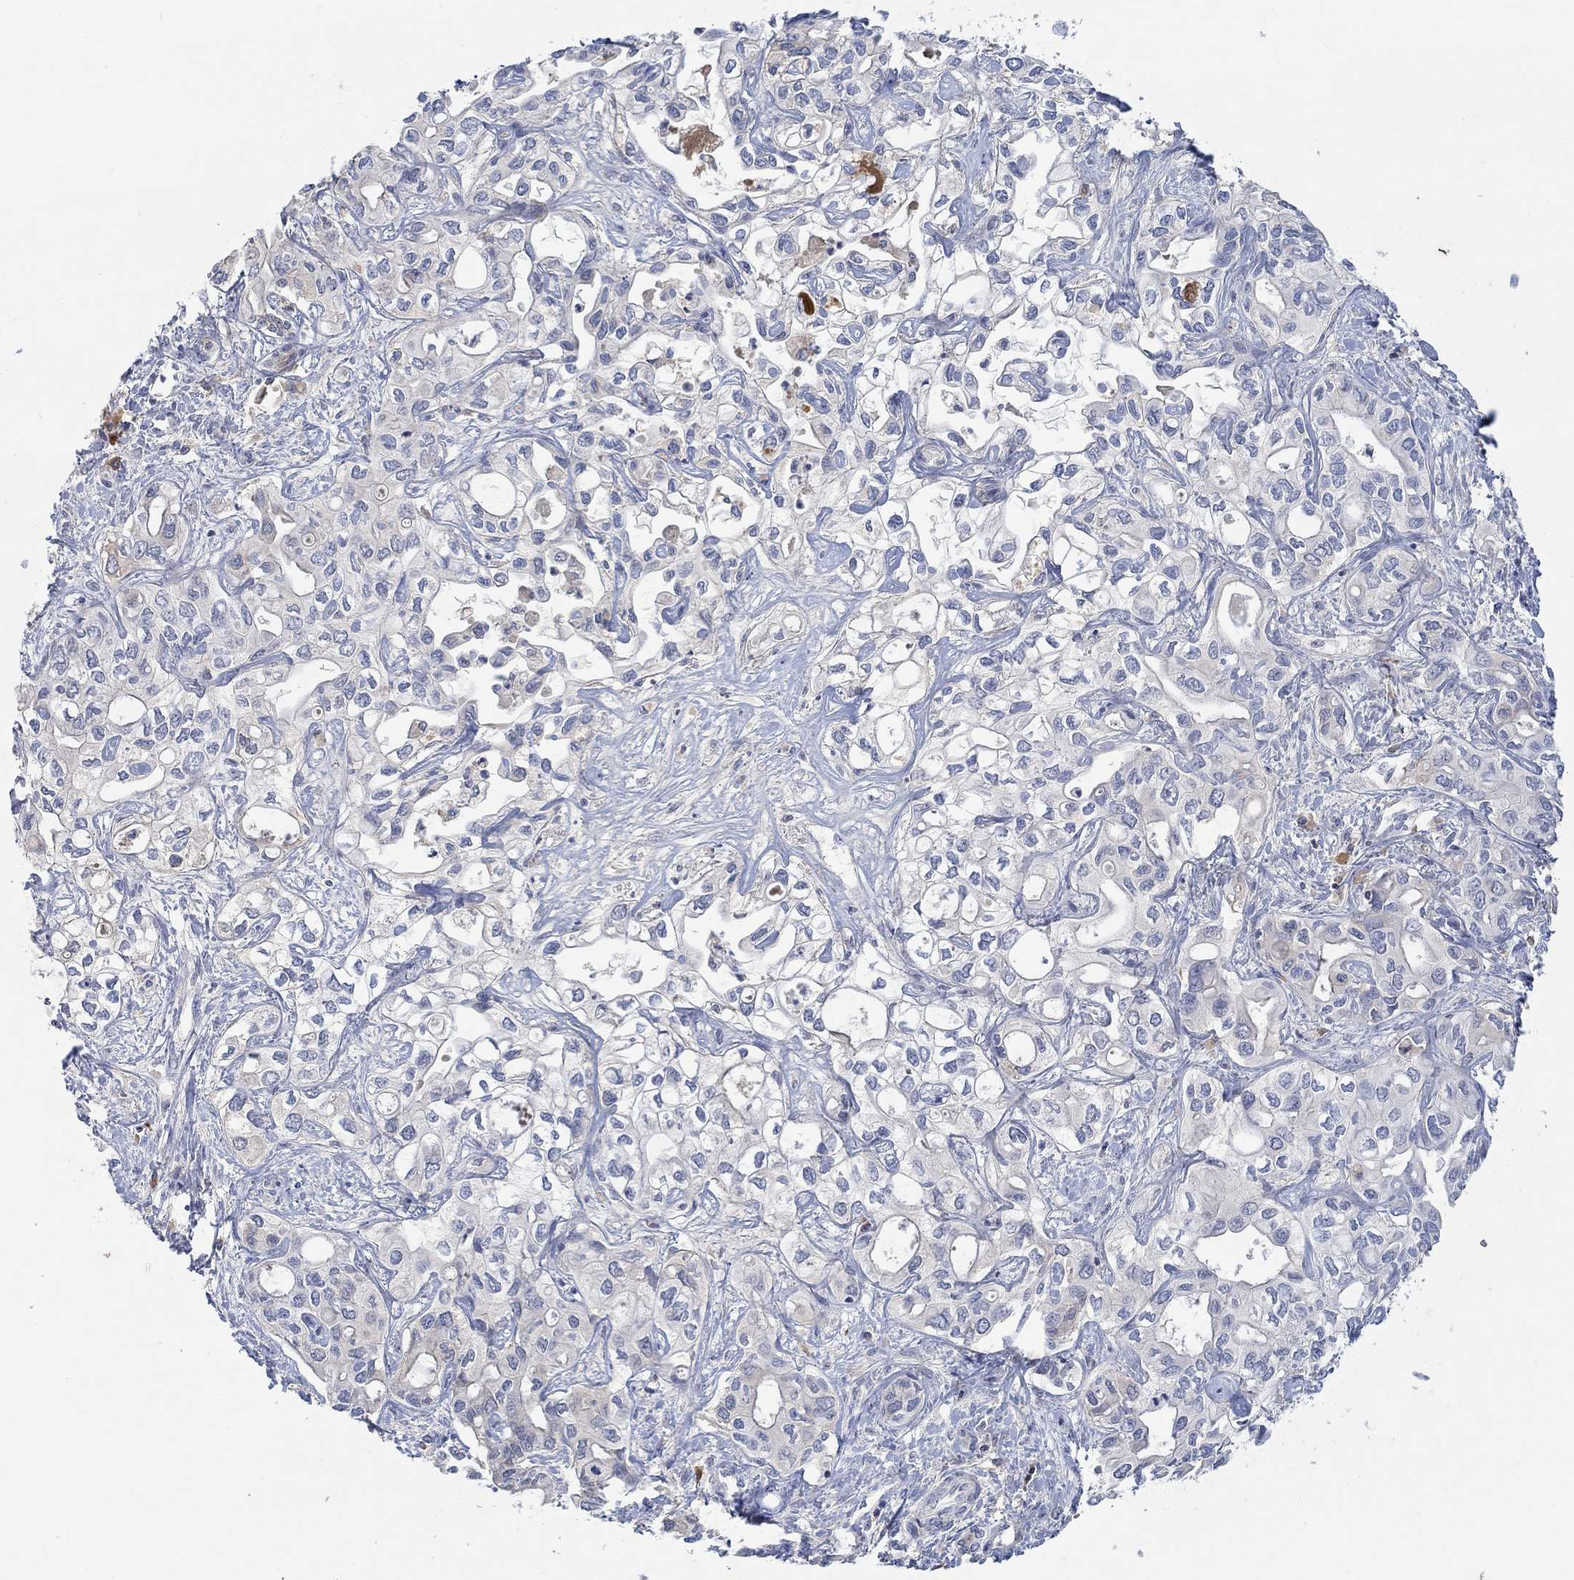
{"staining": {"intensity": "negative", "quantity": "none", "location": "none"}, "tissue": "liver cancer", "cell_type": "Tumor cells", "image_type": "cancer", "snomed": [{"axis": "morphology", "description": "Cholangiocarcinoma"}, {"axis": "topography", "description": "Liver"}], "caption": "The image demonstrates no staining of tumor cells in liver cholangiocarcinoma.", "gene": "MSTN", "patient": {"sex": "female", "age": 64}}